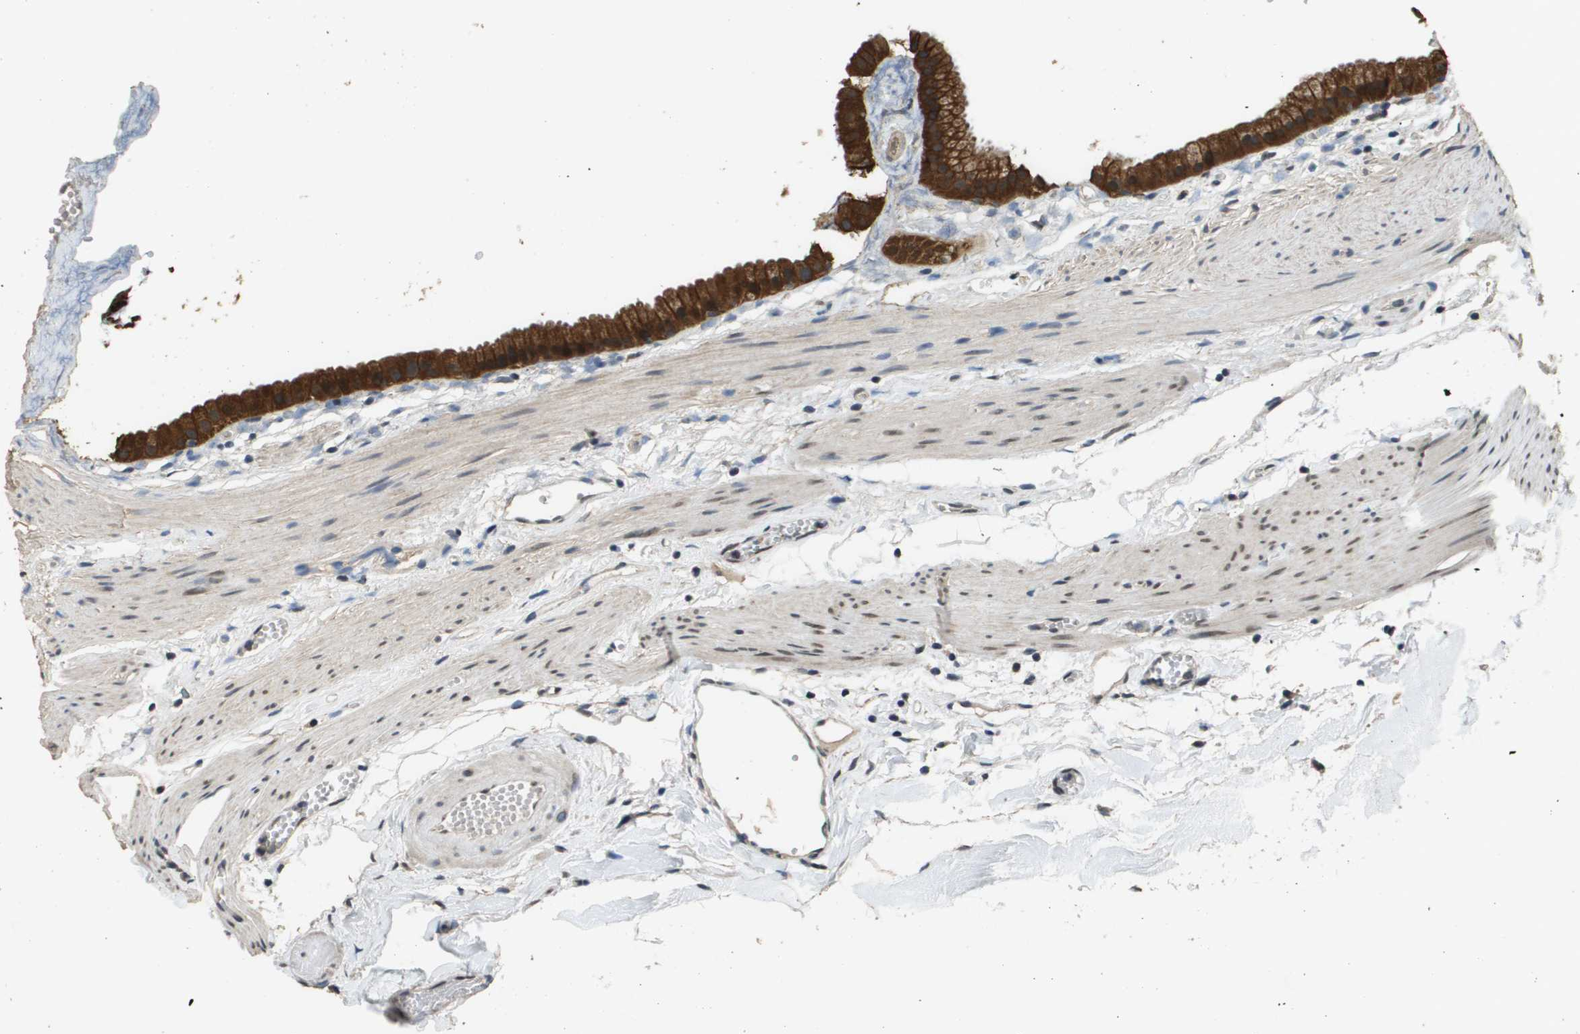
{"staining": {"intensity": "strong", "quantity": ">75%", "location": "cytoplasmic/membranous"}, "tissue": "gallbladder", "cell_type": "Glandular cells", "image_type": "normal", "snomed": [{"axis": "morphology", "description": "Normal tissue, NOS"}, {"axis": "topography", "description": "Gallbladder"}], "caption": "Immunohistochemistry (IHC) histopathology image of unremarkable human gallbladder stained for a protein (brown), which shows high levels of strong cytoplasmic/membranous staining in approximately >75% of glandular cells.", "gene": "FANCC", "patient": {"sex": "female", "age": 64}}